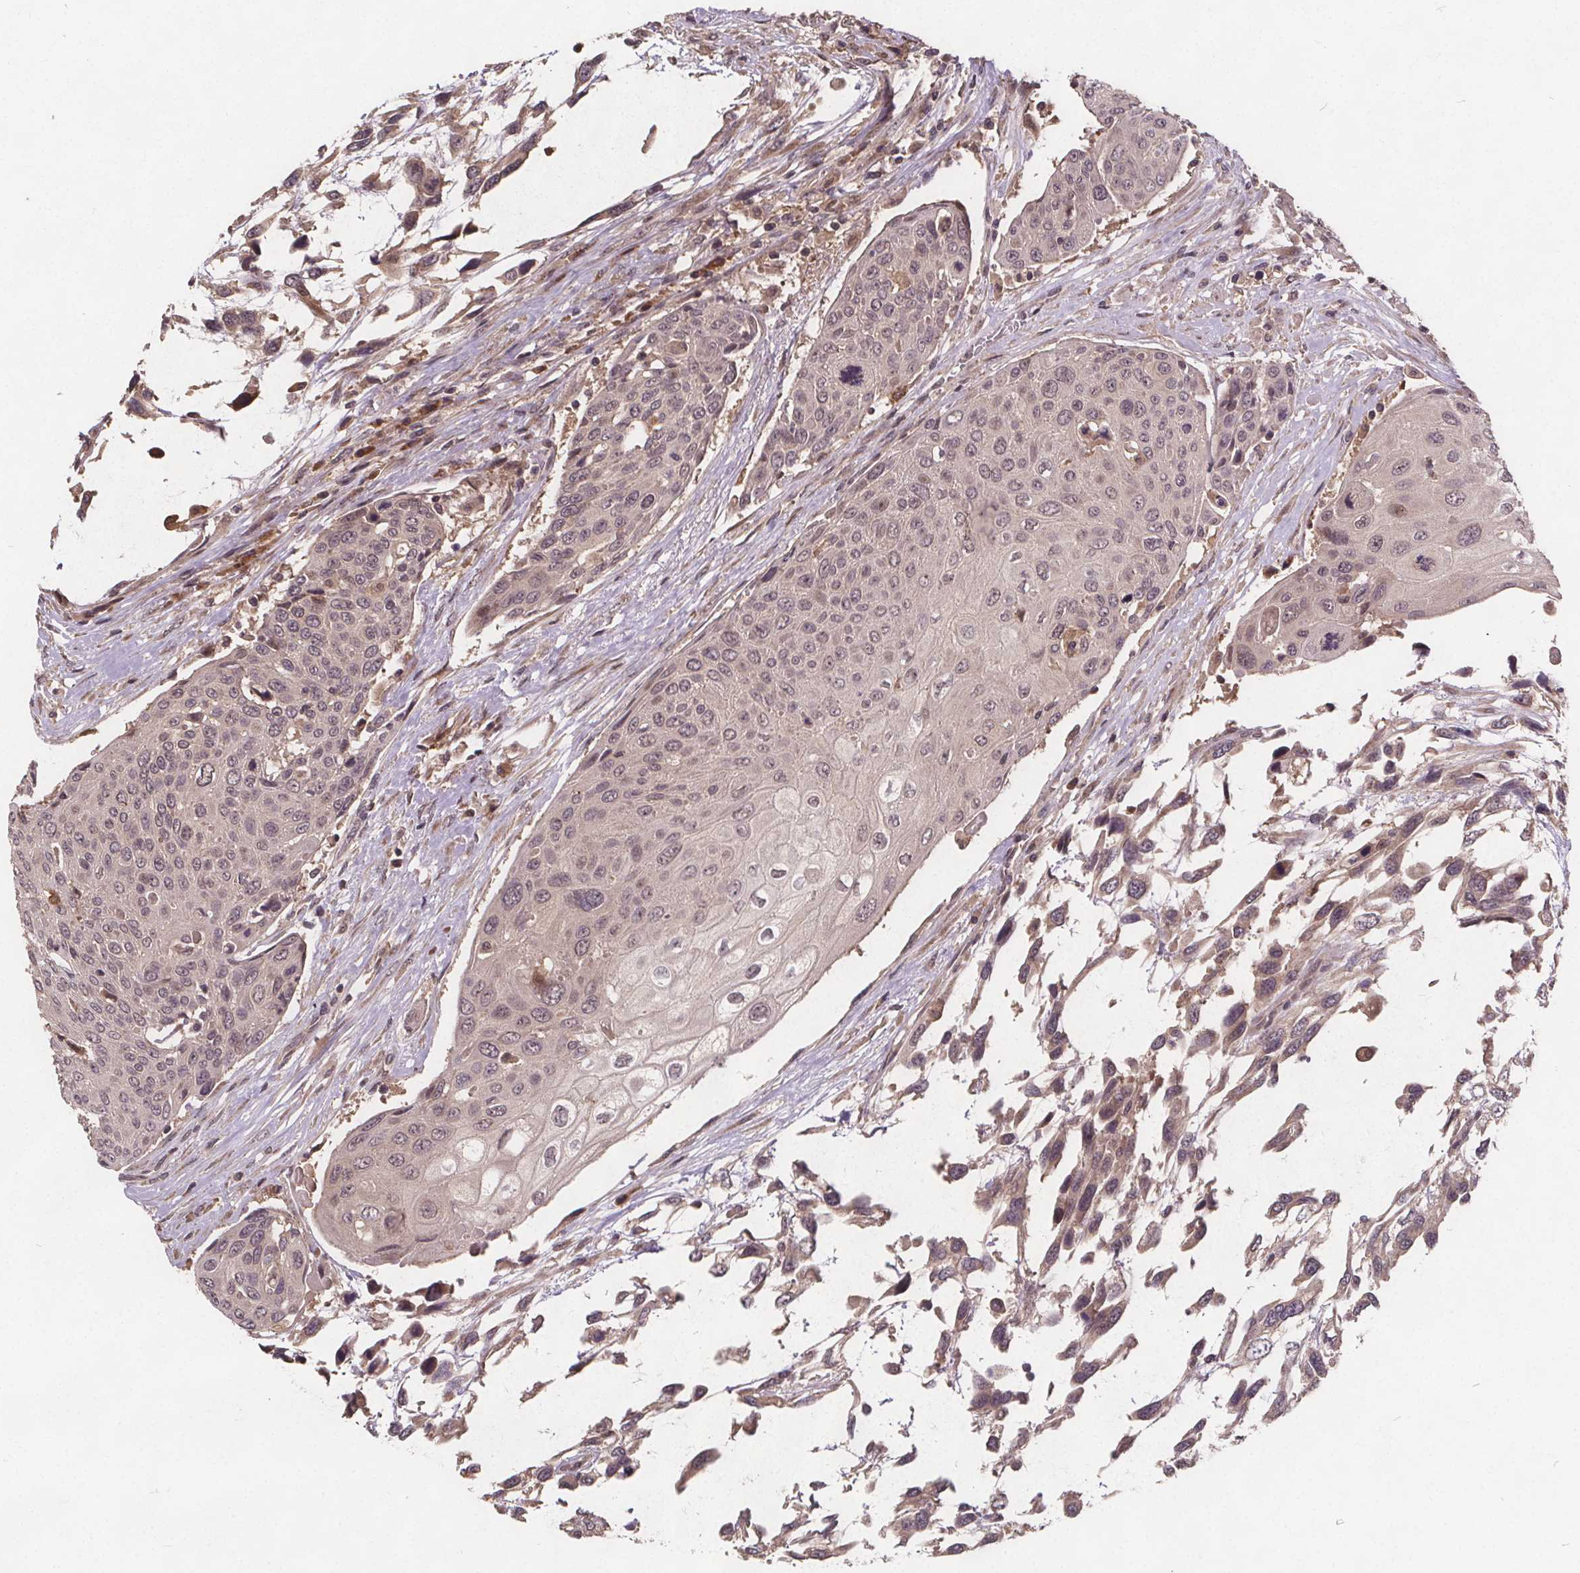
{"staining": {"intensity": "negative", "quantity": "none", "location": "none"}, "tissue": "urothelial cancer", "cell_type": "Tumor cells", "image_type": "cancer", "snomed": [{"axis": "morphology", "description": "Urothelial carcinoma, High grade"}, {"axis": "topography", "description": "Urinary bladder"}], "caption": "High power microscopy photomicrograph of an IHC image of urothelial cancer, revealing no significant expression in tumor cells. (Stains: DAB immunohistochemistry (IHC) with hematoxylin counter stain, Microscopy: brightfield microscopy at high magnification).", "gene": "USP9X", "patient": {"sex": "female", "age": 70}}